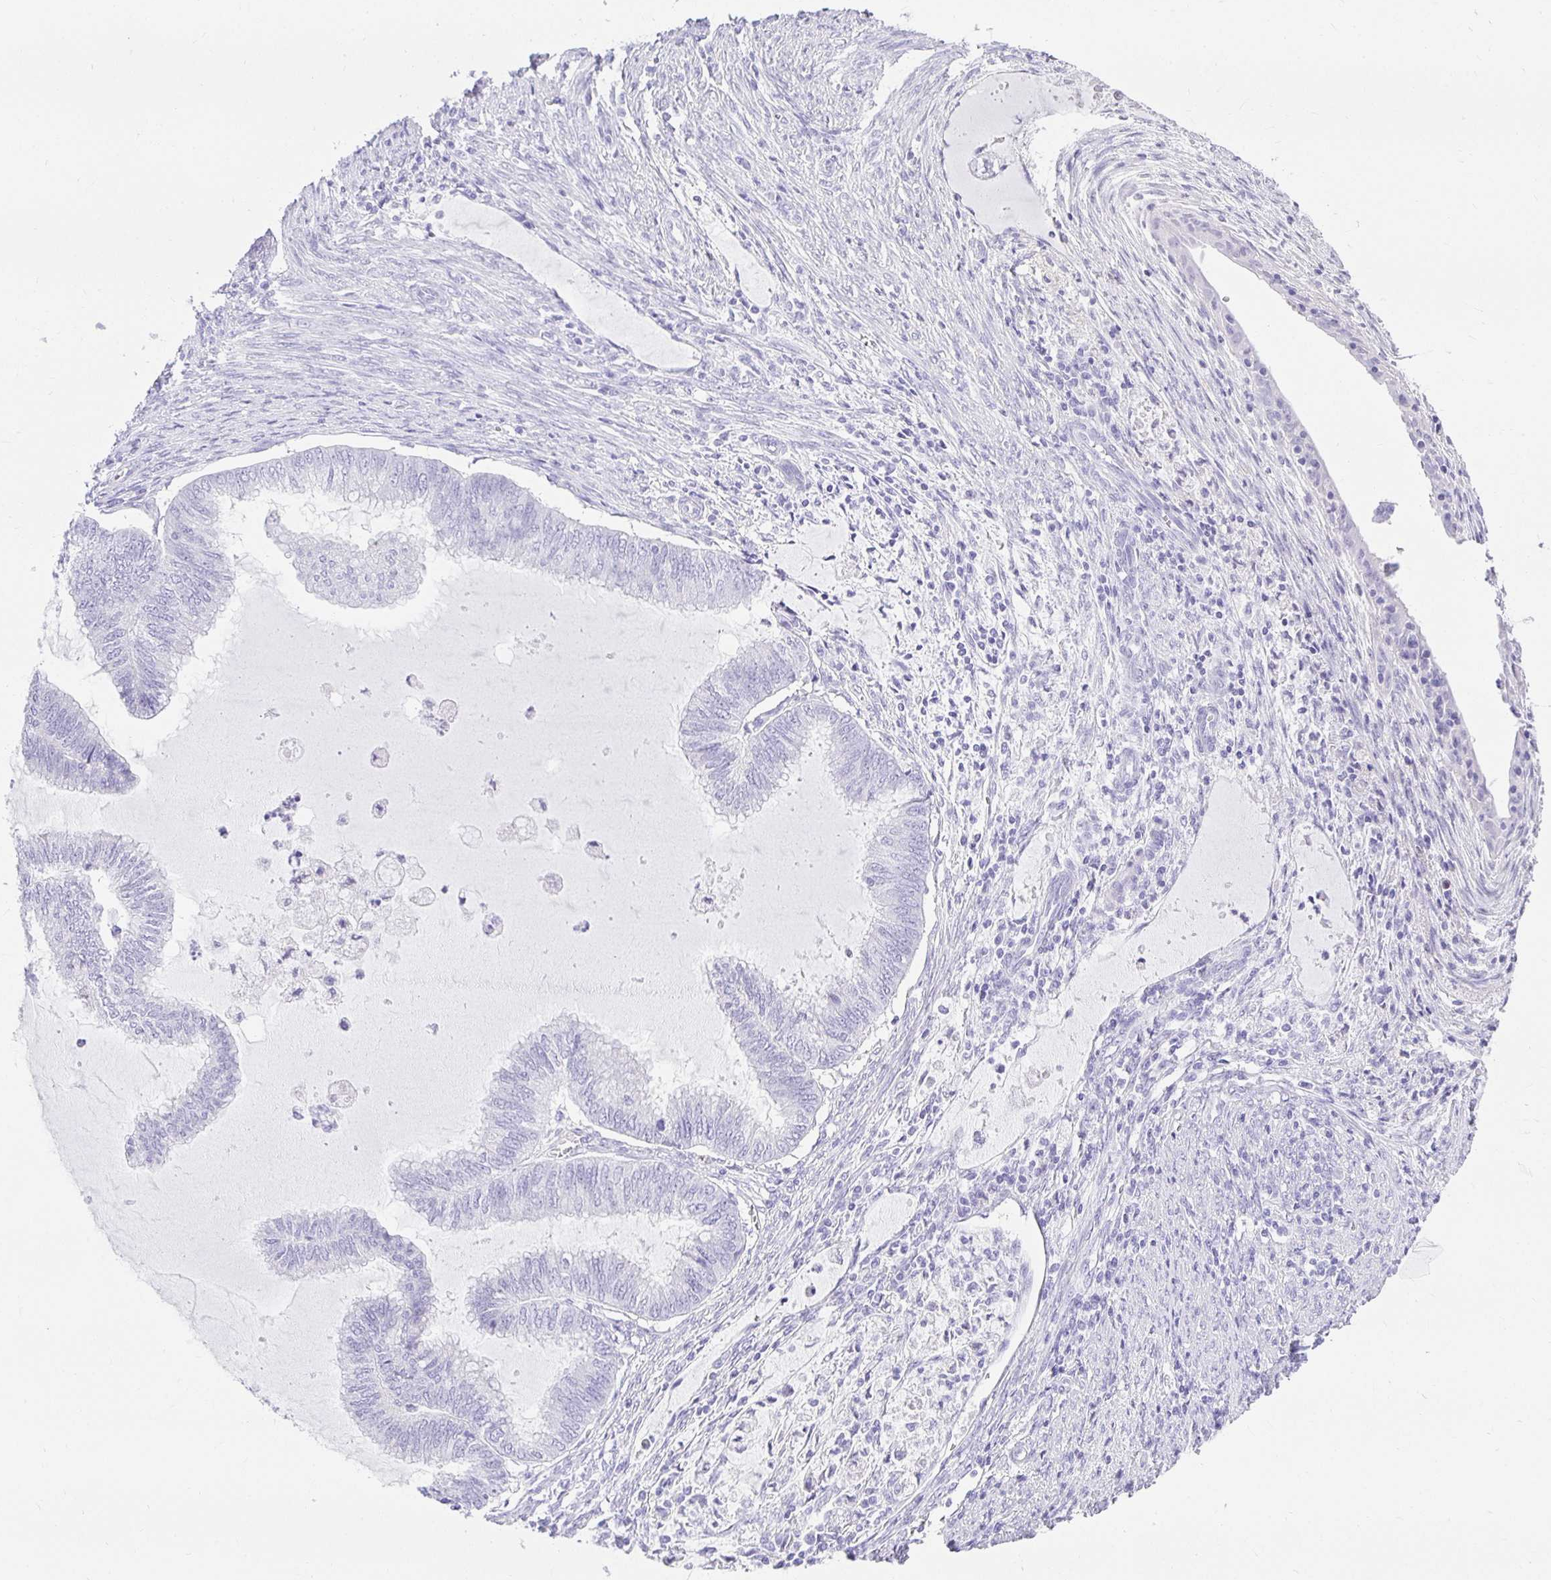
{"staining": {"intensity": "negative", "quantity": "none", "location": "none"}, "tissue": "endometrial cancer", "cell_type": "Tumor cells", "image_type": "cancer", "snomed": [{"axis": "morphology", "description": "Adenocarcinoma, NOS"}, {"axis": "topography", "description": "Endometrium"}], "caption": "Adenocarcinoma (endometrial) was stained to show a protein in brown. There is no significant expression in tumor cells. The staining is performed using DAB brown chromogen with nuclei counter-stained in using hematoxylin.", "gene": "CHAT", "patient": {"sex": "female", "age": 79}}